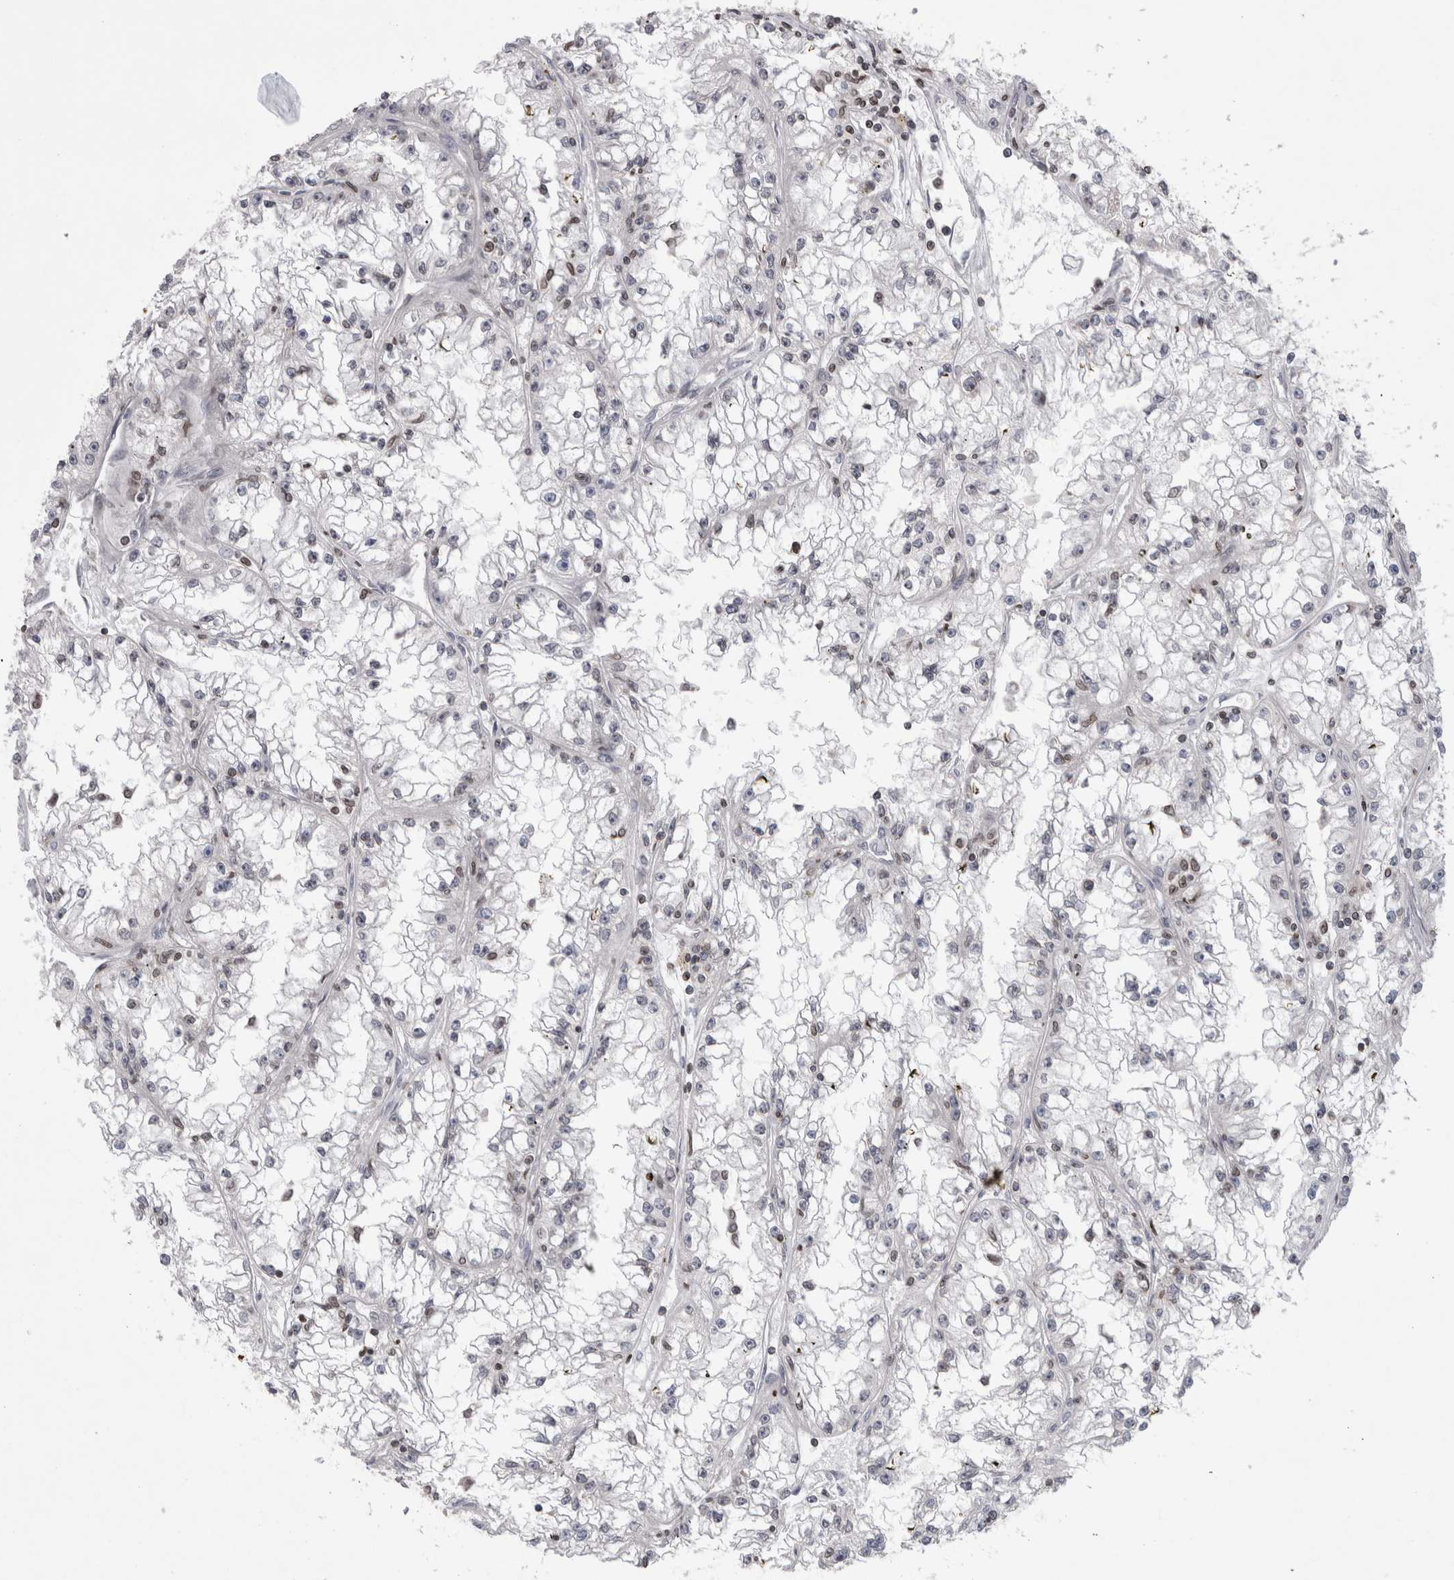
{"staining": {"intensity": "negative", "quantity": "none", "location": "none"}, "tissue": "renal cancer", "cell_type": "Tumor cells", "image_type": "cancer", "snomed": [{"axis": "morphology", "description": "Adenocarcinoma, NOS"}, {"axis": "topography", "description": "Kidney"}], "caption": "This is a micrograph of IHC staining of adenocarcinoma (renal), which shows no expression in tumor cells.", "gene": "DARS2", "patient": {"sex": "male", "age": 56}}